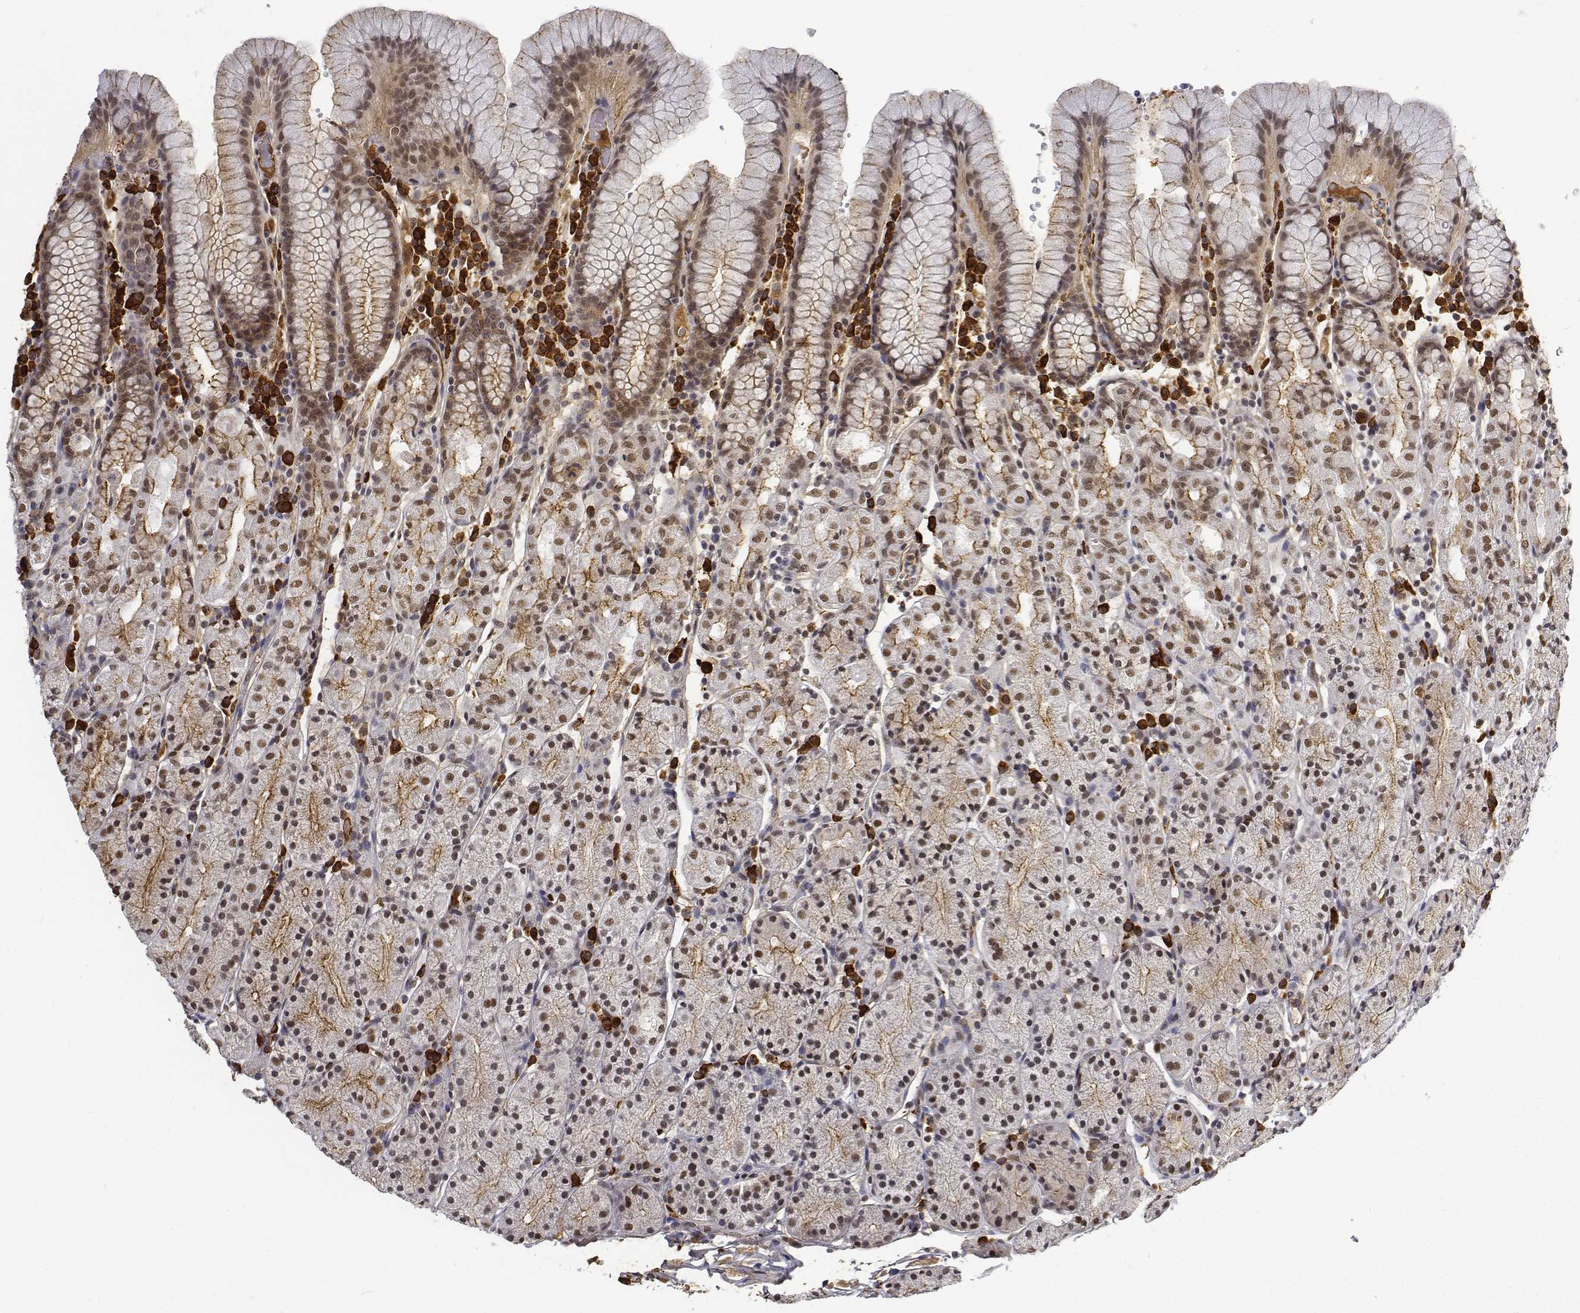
{"staining": {"intensity": "moderate", "quantity": ">75%", "location": "nuclear"}, "tissue": "stomach", "cell_type": "Glandular cells", "image_type": "normal", "snomed": [{"axis": "morphology", "description": "Normal tissue, NOS"}, {"axis": "topography", "description": "Stomach, upper"}, {"axis": "topography", "description": "Stomach"}], "caption": "IHC of normal stomach reveals medium levels of moderate nuclear expression in approximately >75% of glandular cells.", "gene": "ATRX", "patient": {"sex": "male", "age": 62}}